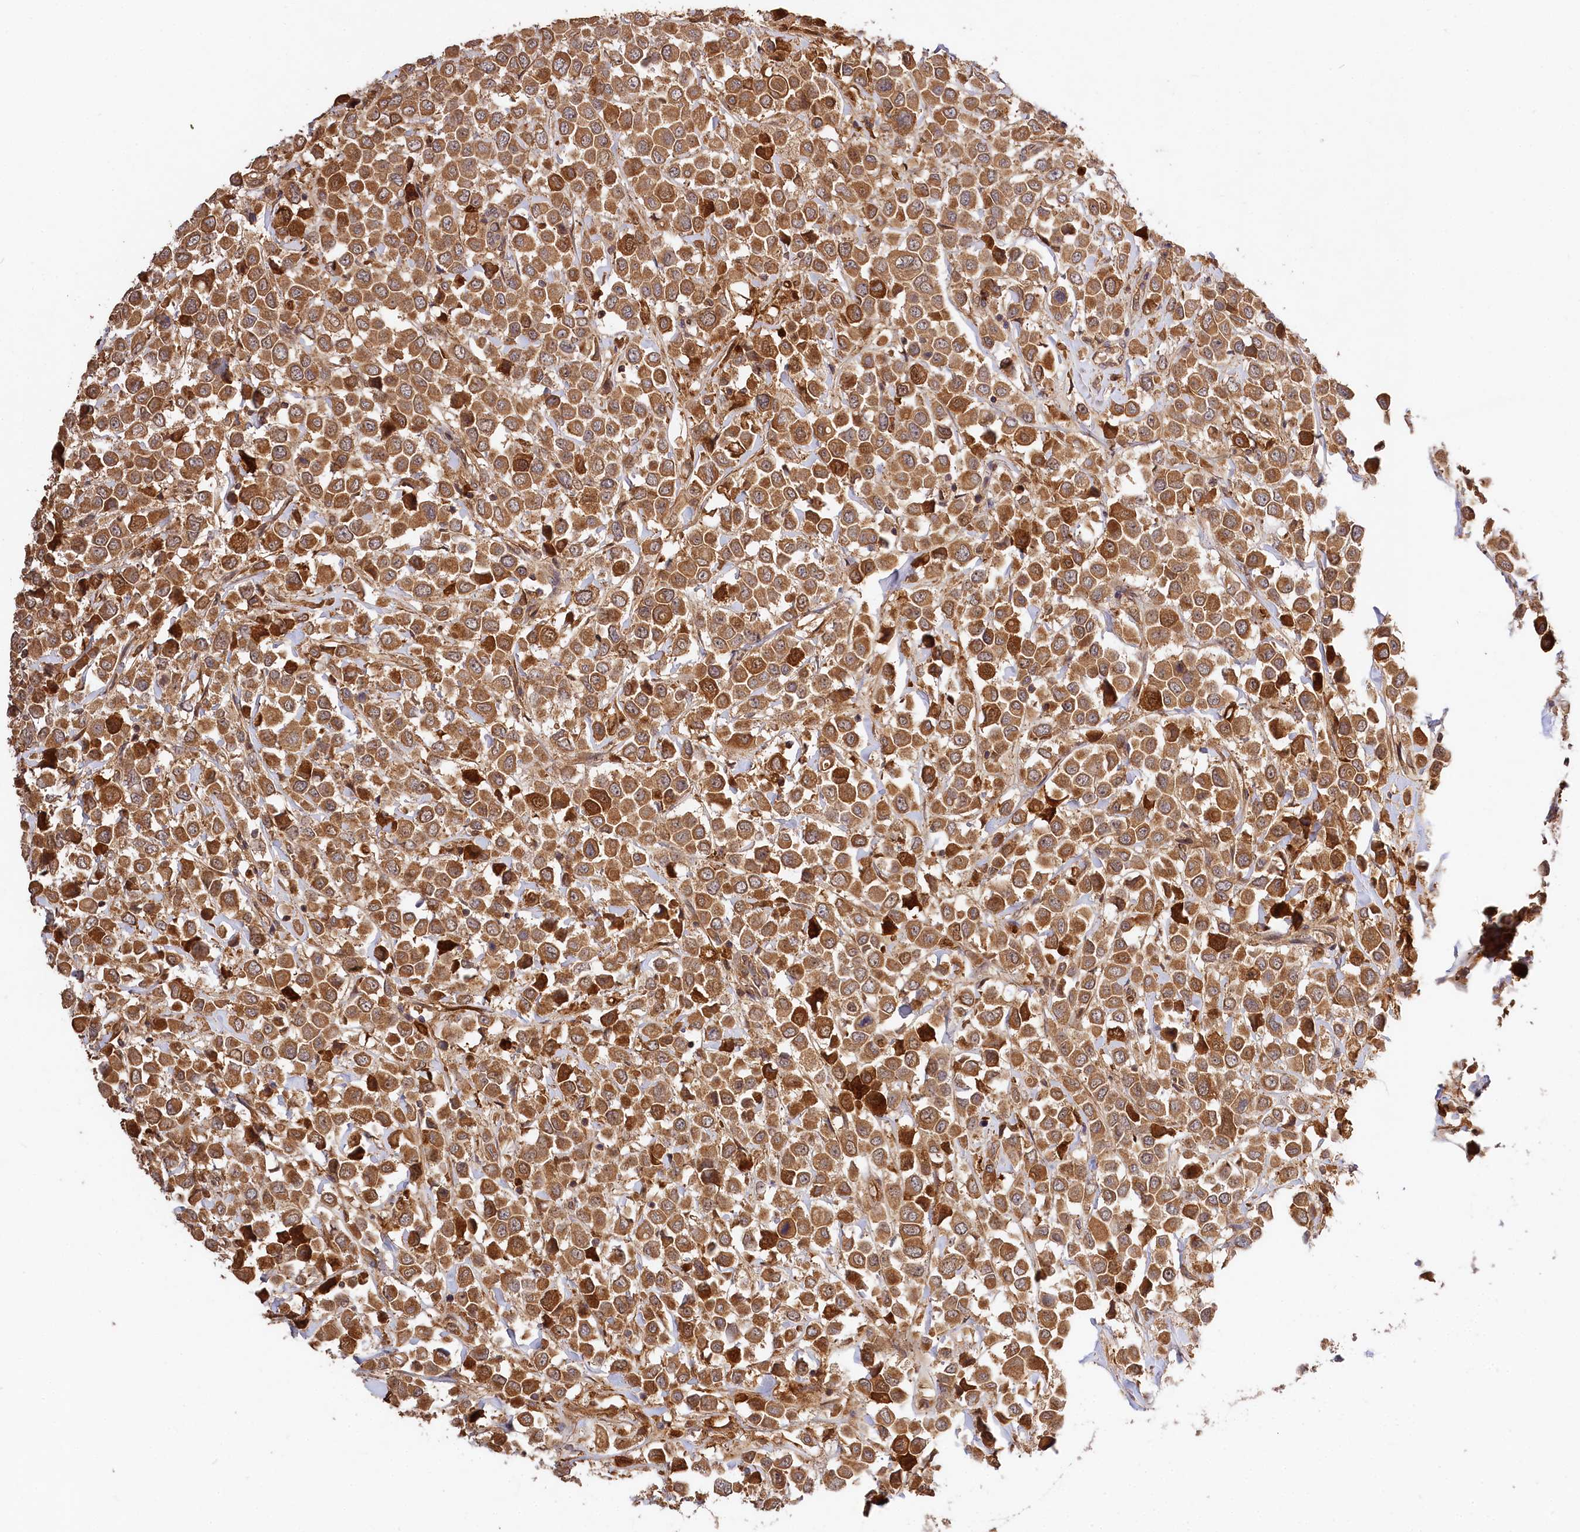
{"staining": {"intensity": "moderate", "quantity": ">75%", "location": "cytoplasmic/membranous"}, "tissue": "breast cancer", "cell_type": "Tumor cells", "image_type": "cancer", "snomed": [{"axis": "morphology", "description": "Duct carcinoma"}, {"axis": "topography", "description": "Breast"}], "caption": "Protein staining demonstrates moderate cytoplasmic/membranous expression in approximately >75% of tumor cells in breast intraductal carcinoma.", "gene": "MCF2L2", "patient": {"sex": "female", "age": 61}}